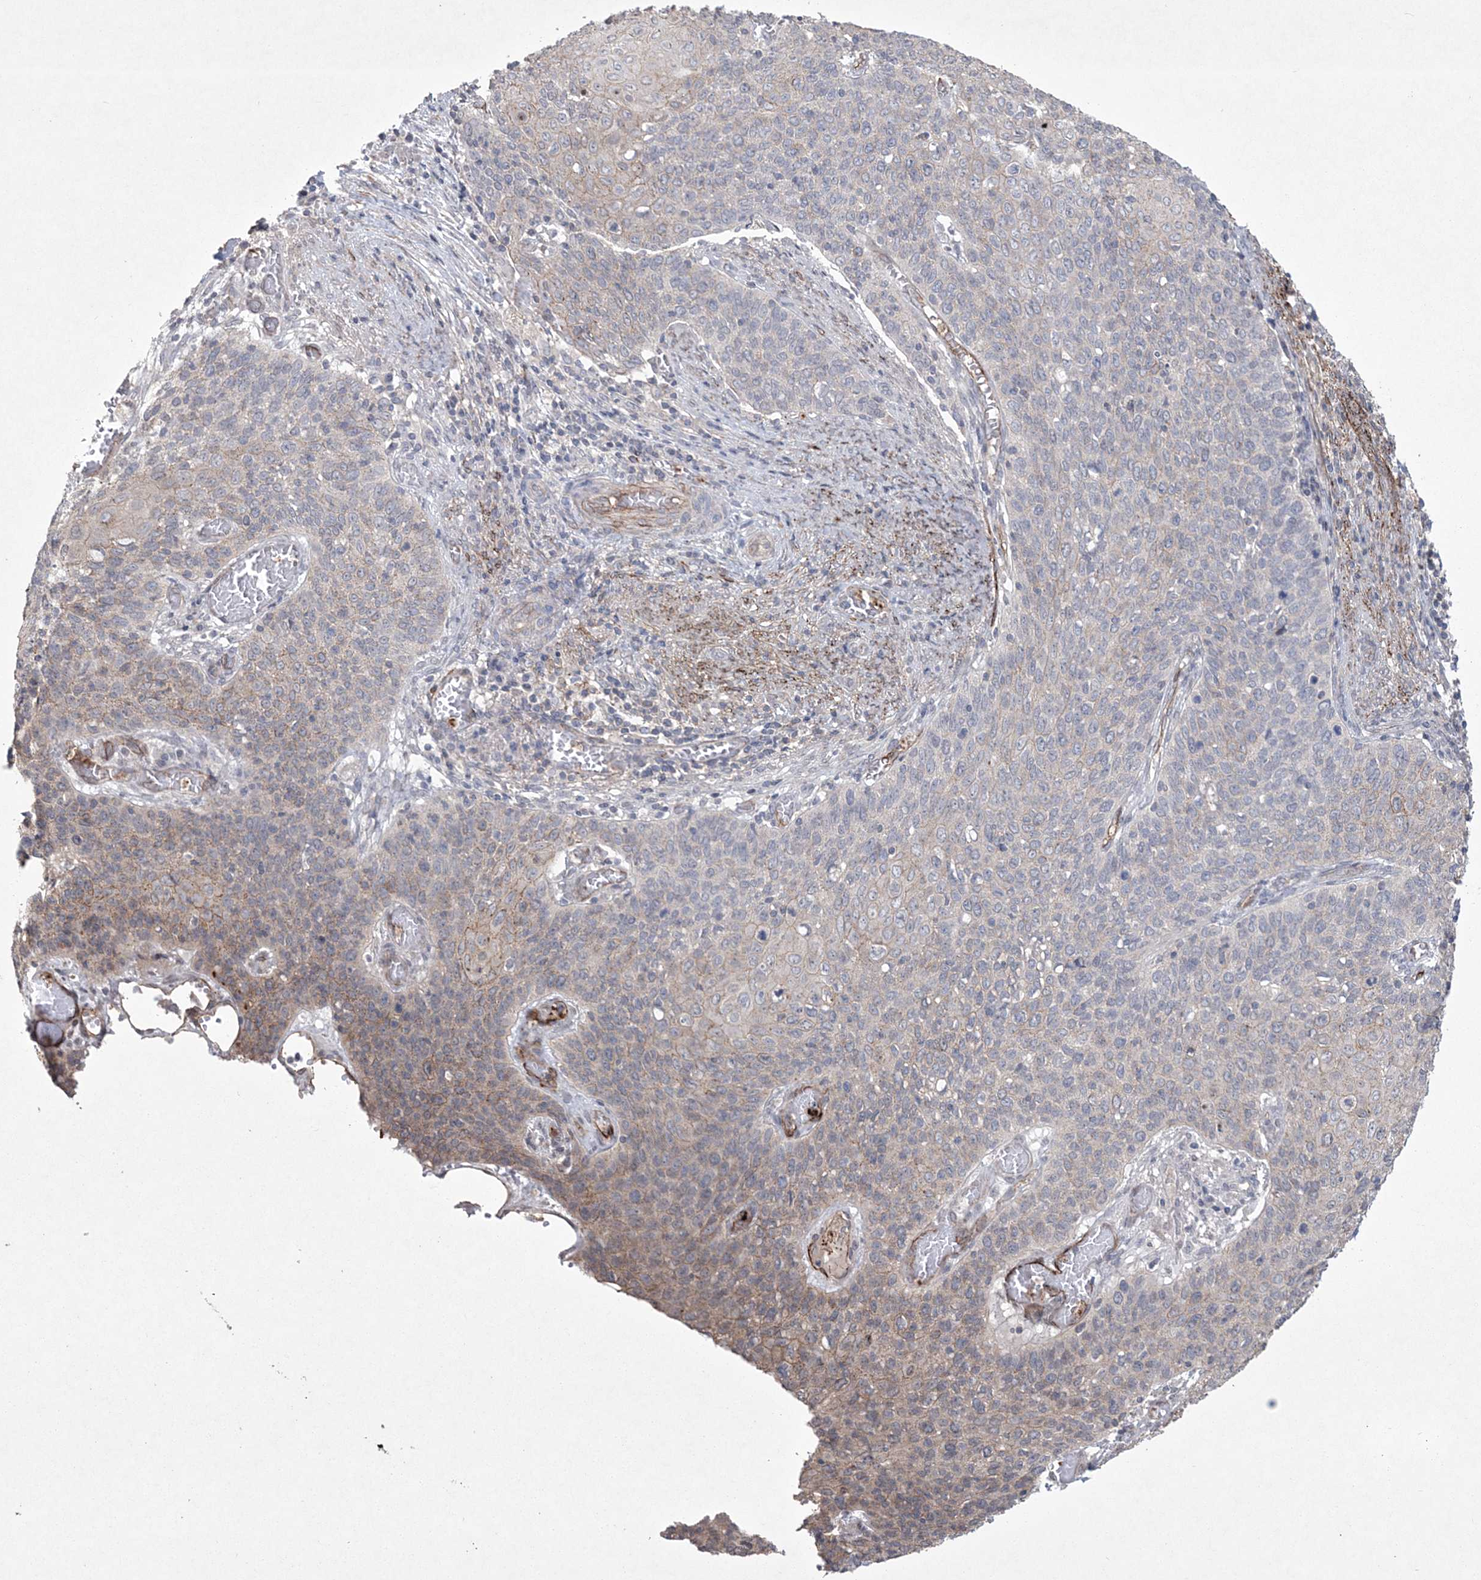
{"staining": {"intensity": "weak", "quantity": "<25%", "location": "cytoplasmic/membranous"}, "tissue": "cervical cancer", "cell_type": "Tumor cells", "image_type": "cancer", "snomed": [{"axis": "morphology", "description": "Squamous cell carcinoma, NOS"}, {"axis": "topography", "description": "Cervix"}], "caption": "This histopathology image is of cervical cancer stained with immunohistochemistry (IHC) to label a protein in brown with the nuclei are counter-stained blue. There is no expression in tumor cells.", "gene": "DPCD", "patient": {"sex": "female", "age": 39}}